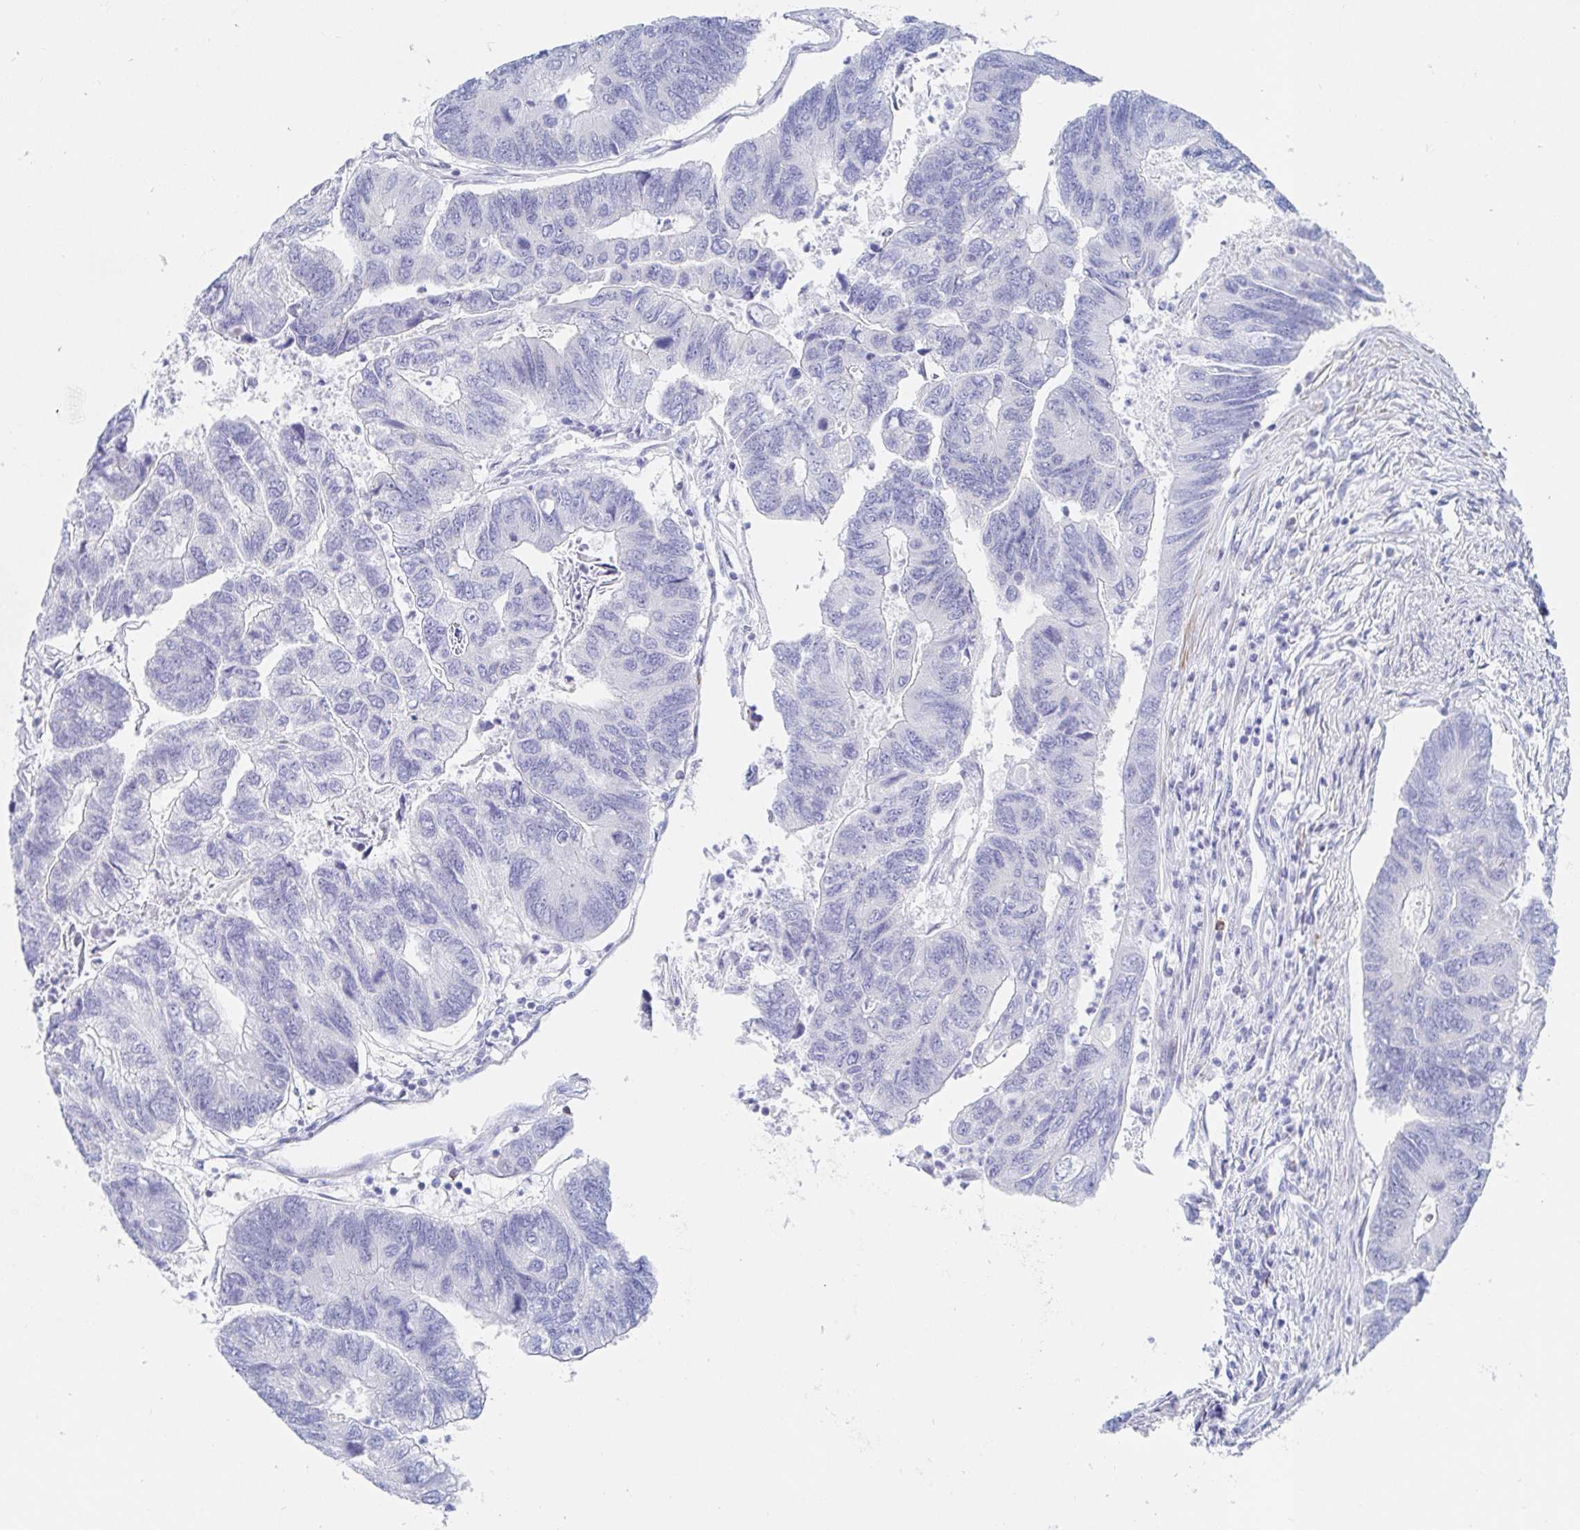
{"staining": {"intensity": "negative", "quantity": "none", "location": "none"}, "tissue": "colorectal cancer", "cell_type": "Tumor cells", "image_type": "cancer", "snomed": [{"axis": "morphology", "description": "Adenocarcinoma, NOS"}, {"axis": "topography", "description": "Colon"}], "caption": "IHC image of adenocarcinoma (colorectal) stained for a protein (brown), which shows no expression in tumor cells.", "gene": "PACSIN1", "patient": {"sex": "female", "age": 67}}